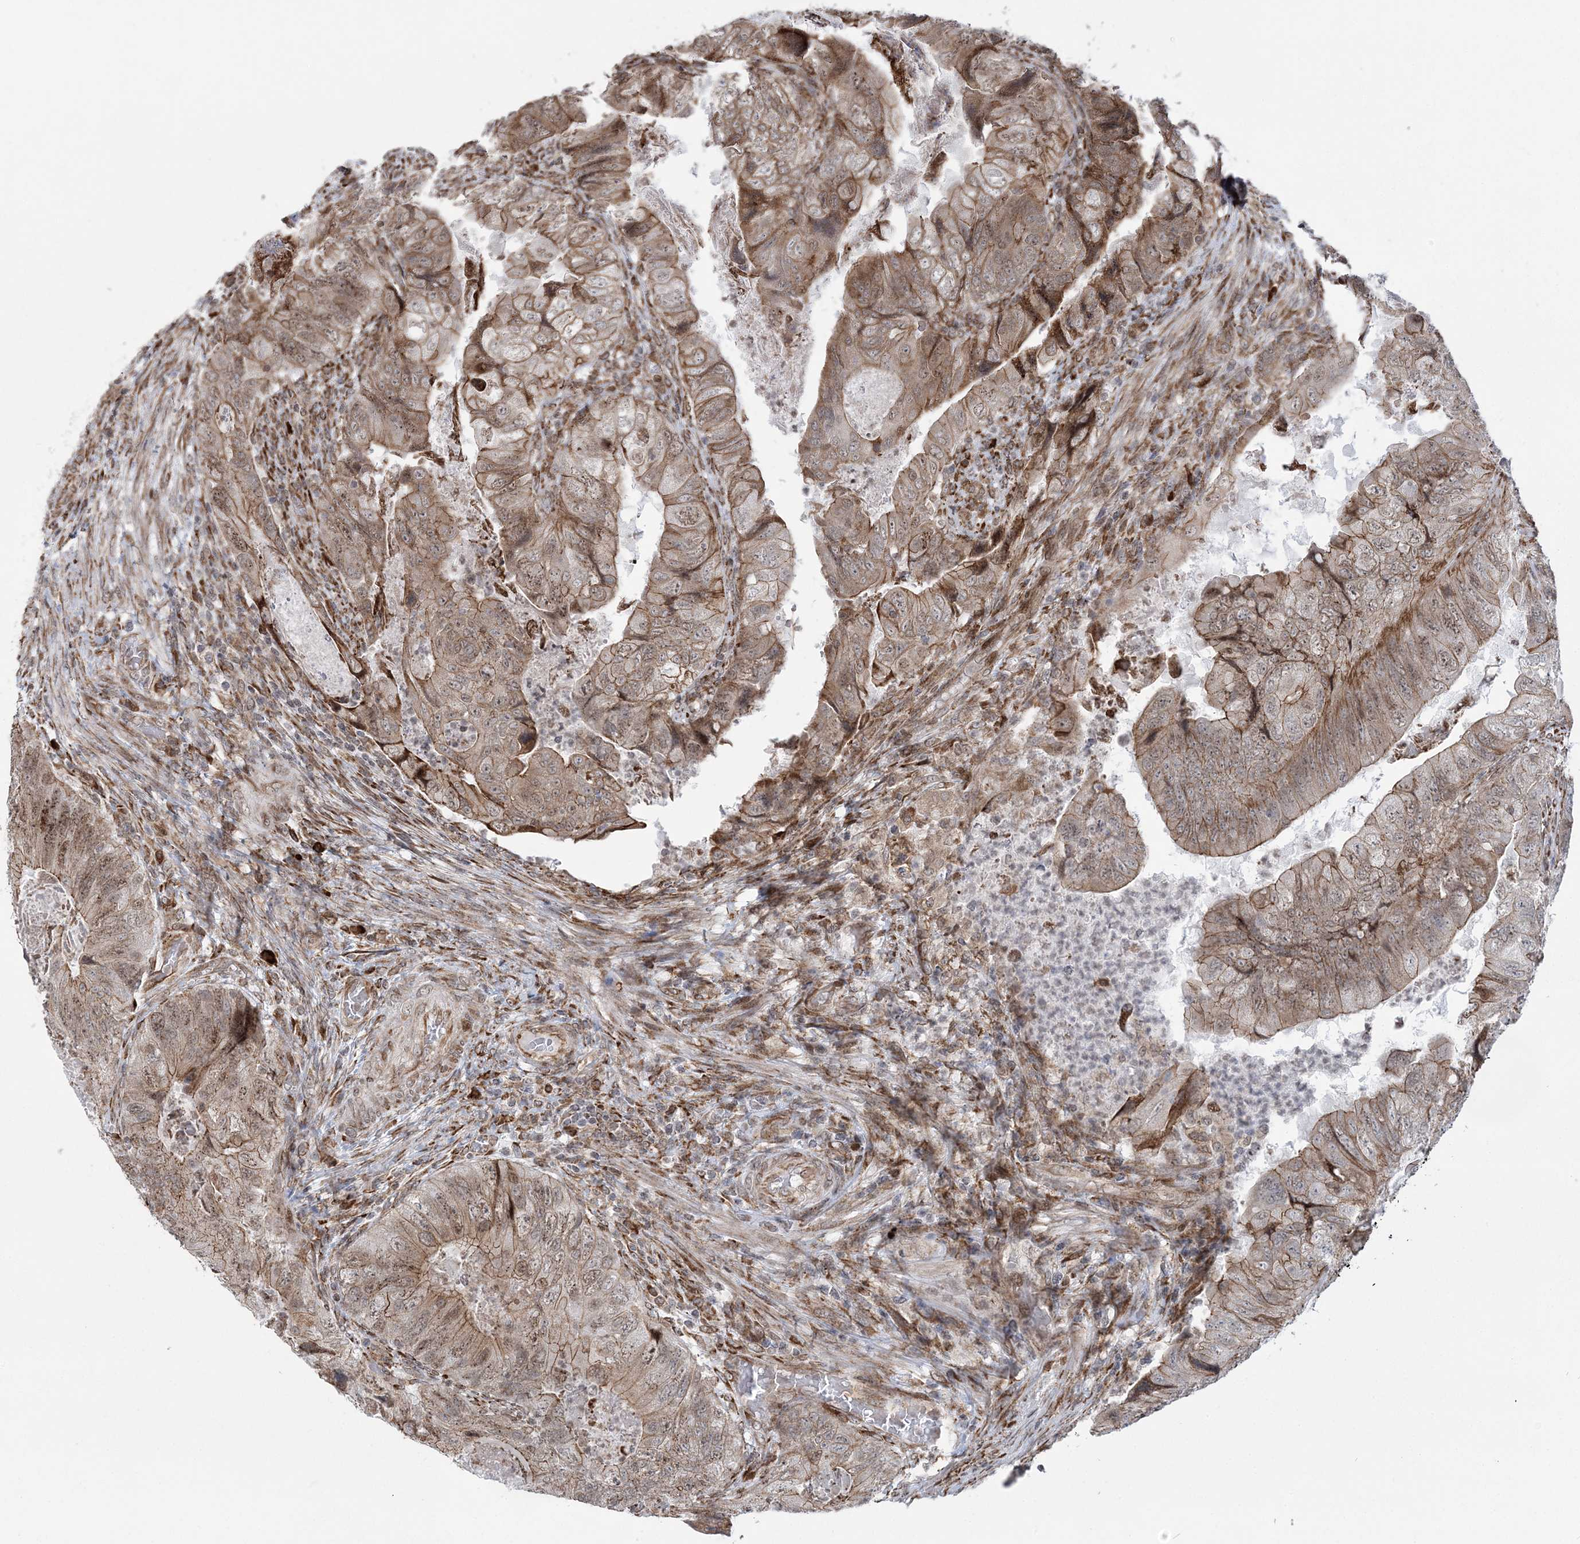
{"staining": {"intensity": "moderate", "quantity": ">75%", "location": "cytoplasmic/membranous,nuclear"}, "tissue": "colorectal cancer", "cell_type": "Tumor cells", "image_type": "cancer", "snomed": [{"axis": "morphology", "description": "Adenocarcinoma, NOS"}, {"axis": "topography", "description": "Rectum"}], "caption": "DAB (3,3'-diaminobenzidine) immunohistochemical staining of human colorectal cancer shows moderate cytoplasmic/membranous and nuclear protein staining in about >75% of tumor cells.", "gene": "EFCAB12", "patient": {"sex": "male", "age": 63}}